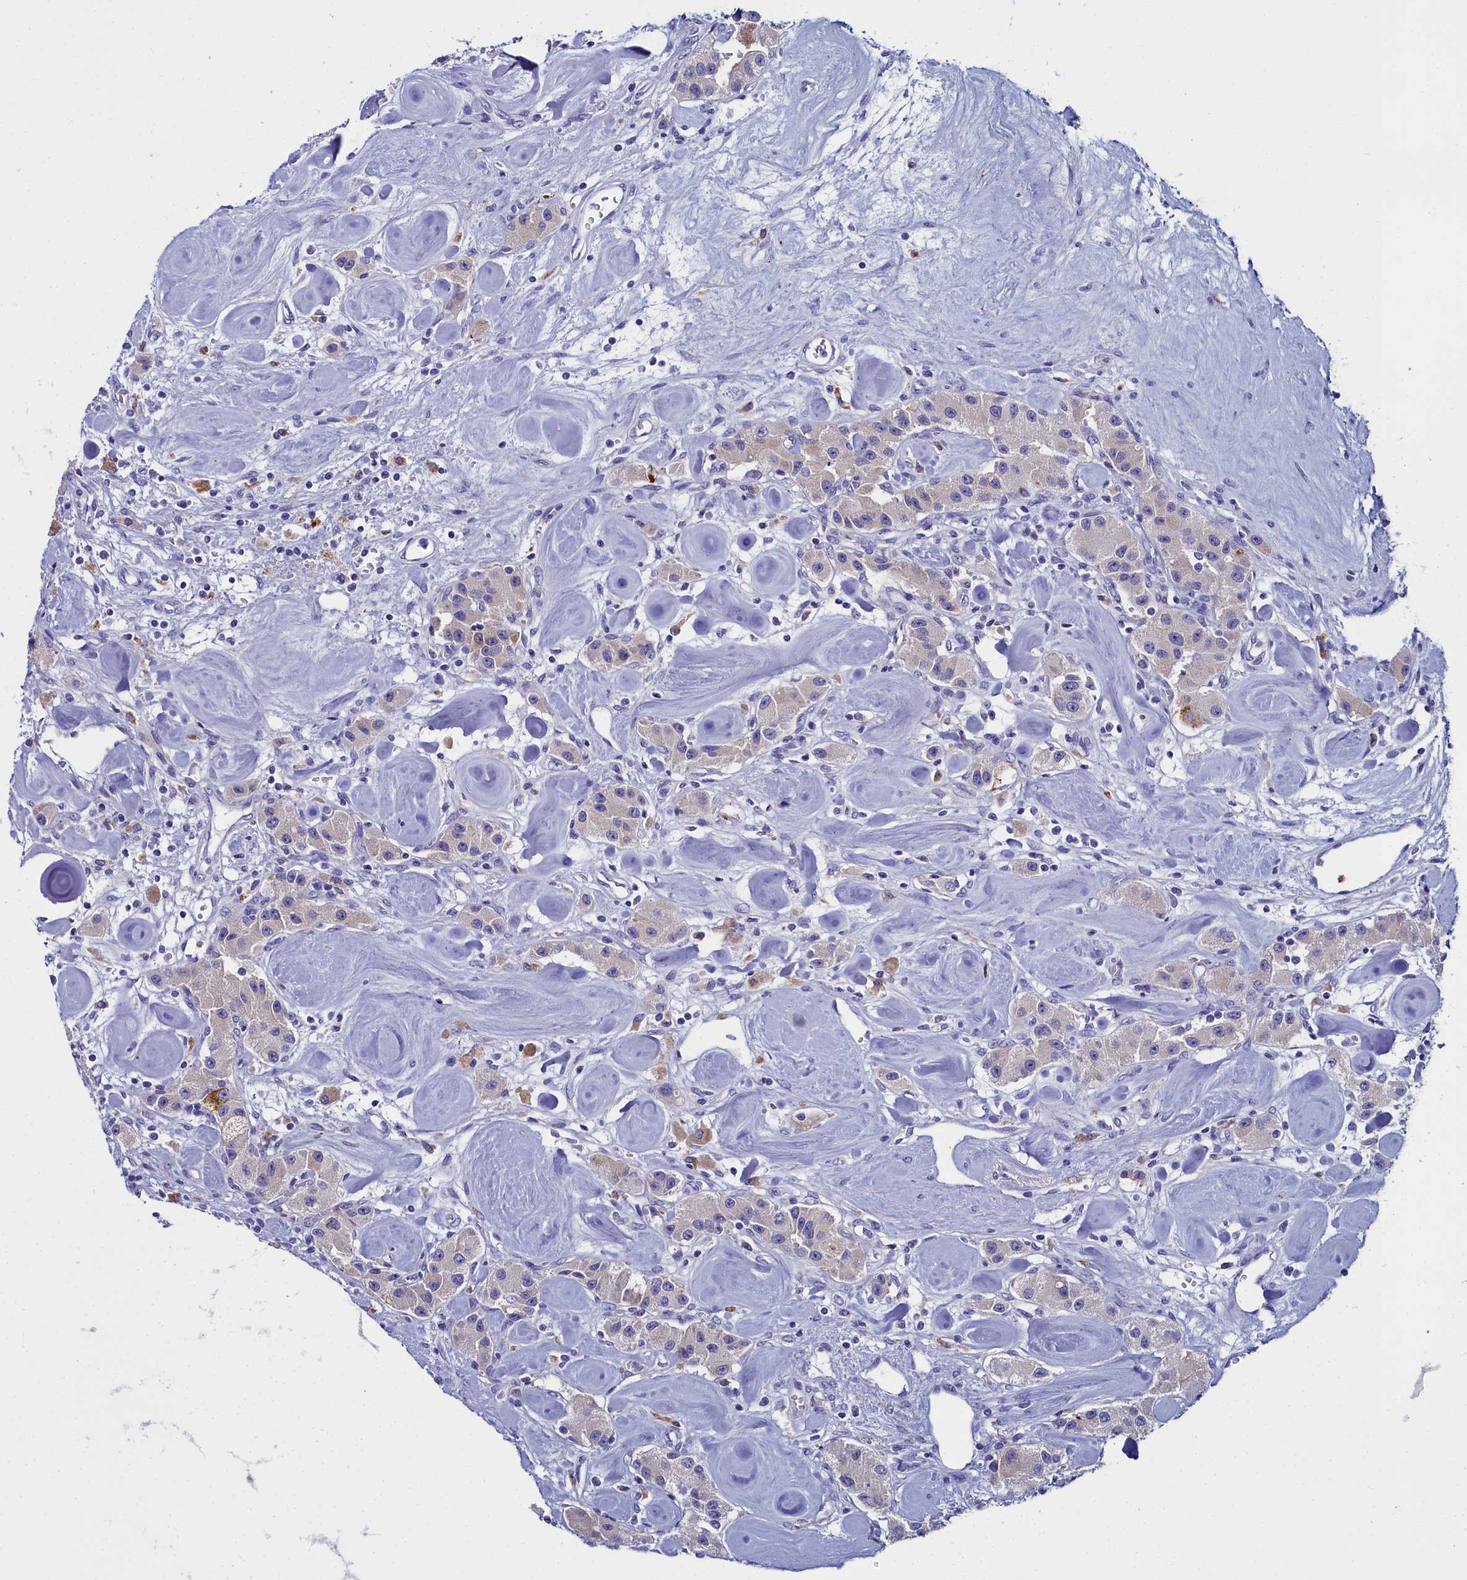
{"staining": {"intensity": "weak", "quantity": "<25%", "location": "cytoplasmic/membranous"}, "tissue": "carcinoid", "cell_type": "Tumor cells", "image_type": "cancer", "snomed": [{"axis": "morphology", "description": "Carcinoid, malignant, NOS"}, {"axis": "topography", "description": "Pancreas"}], "caption": "Immunohistochemistry (IHC) image of neoplastic tissue: human carcinoid stained with DAB displays no significant protein positivity in tumor cells.", "gene": "ELAPOR2", "patient": {"sex": "male", "age": 41}}